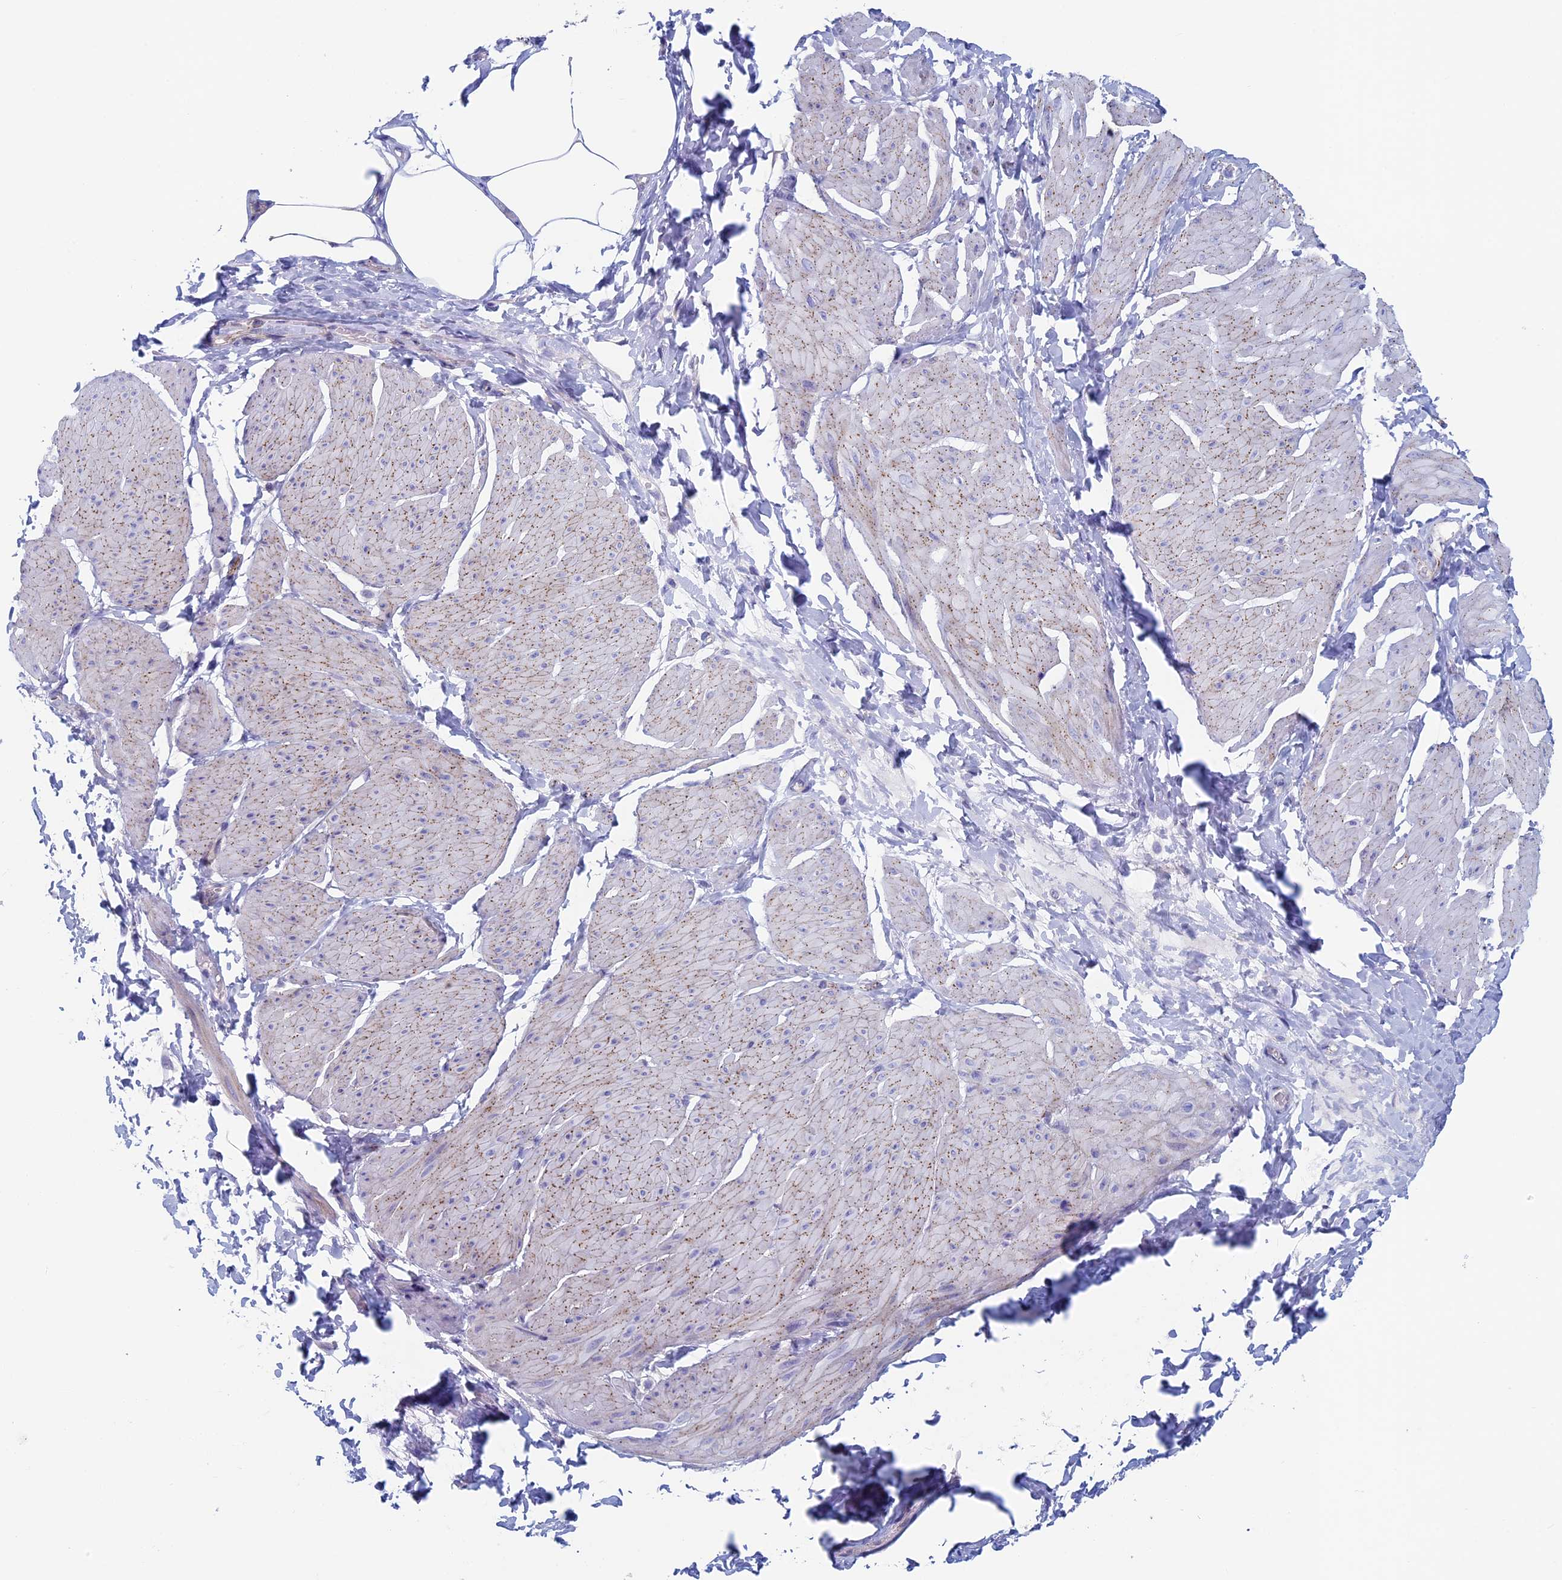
{"staining": {"intensity": "negative", "quantity": "none", "location": "none"}, "tissue": "smooth muscle", "cell_type": "Smooth muscle cells", "image_type": "normal", "snomed": [{"axis": "morphology", "description": "Urothelial carcinoma, High grade"}, {"axis": "topography", "description": "Urinary bladder"}], "caption": "A high-resolution histopathology image shows IHC staining of normal smooth muscle, which displays no significant expression in smooth muscle cells.", "gene": "MAGEB6", "patient": {"sex": "male", "age": 46}}